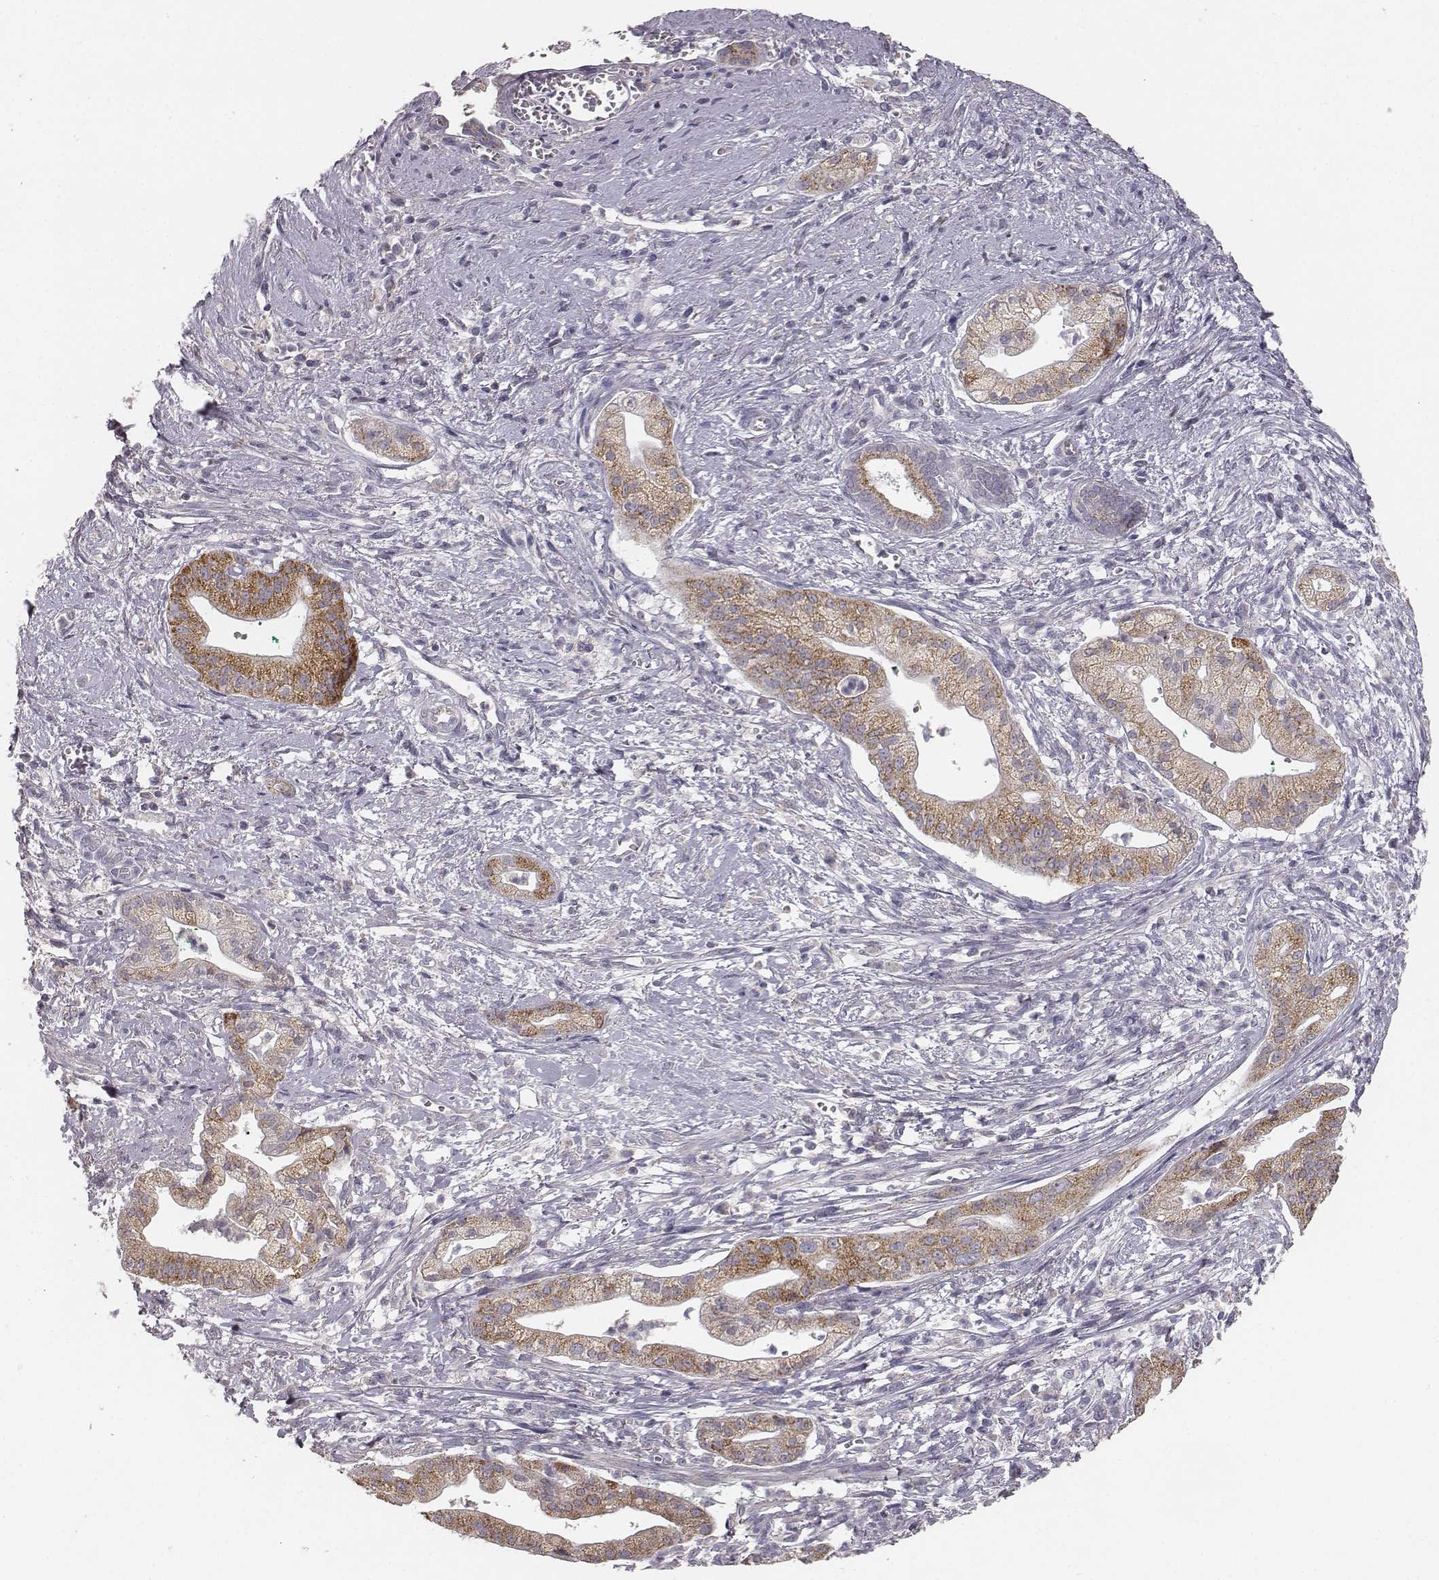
{"staining": {"intensity": "moderate", "quantity": ">75%", "location": "cytoplasmic/membranous"}, "tissue": "pancreatic cancer", "cell_type": "Tumor cells", "image_type": "cancer", "snomed": [{"axis": "morphology", "description": "Normal tissue, NOS"}, {"axis": "morphology", "description": "Adenocarcinoma, NOS"}, {"axis": "topography", "description": "Lymph node"}, {"axis": "topography", "description": "Pancreas"}], "caption": "Immunohistochemistry (DAB (3,3'-diaminobenzidine)) staining of human adenocarcinoma (pancreatic) demonstrates moderate cytoplasmic/membranous protein positivity in approximately >75% of tumor cells. (IHC, brightfield microscopy, high magnification).", "gene": "ABCD3", "patient": {"sex": "female", "age": 58}}